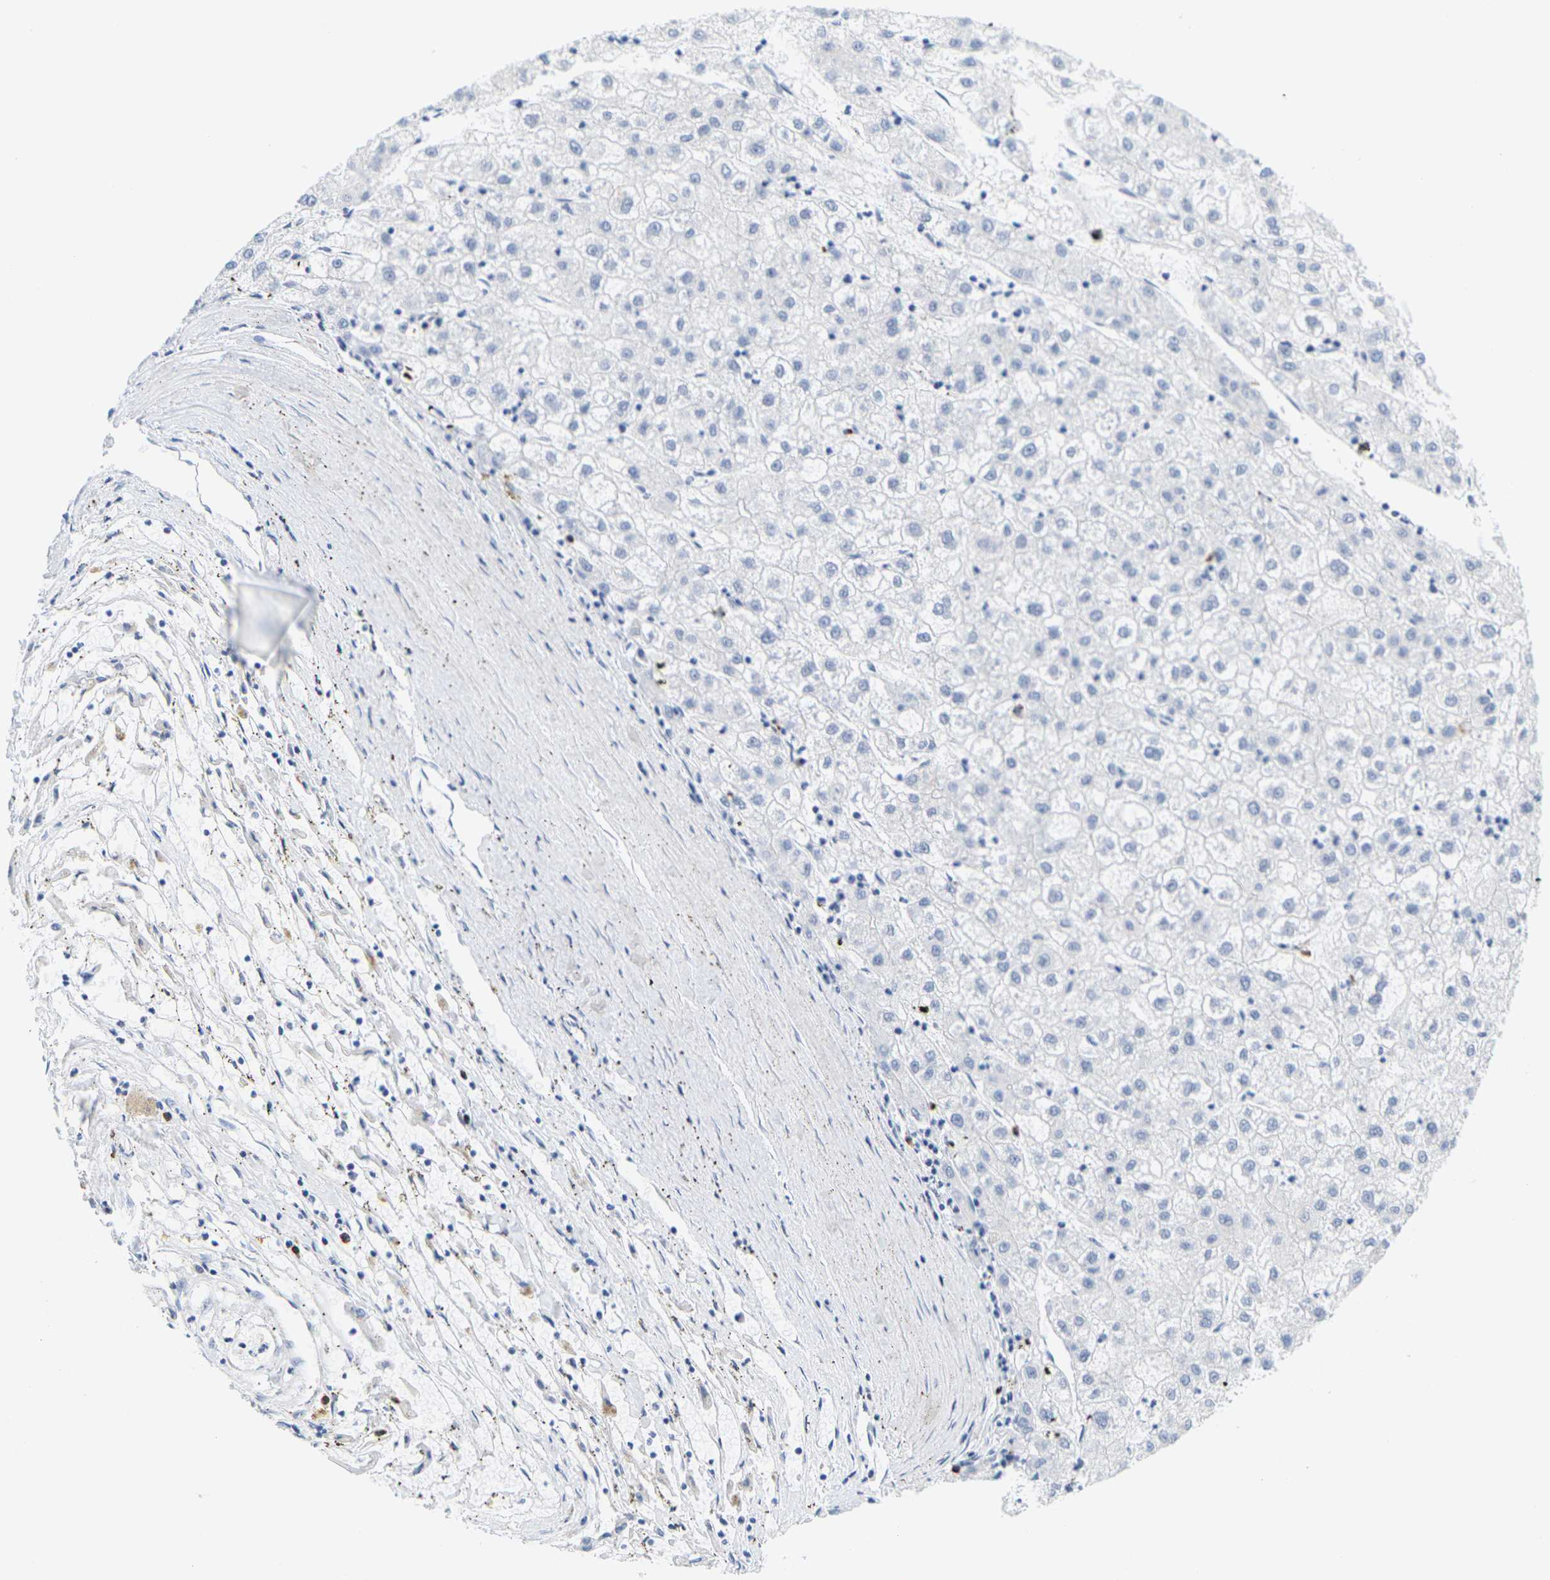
{"staining": {"intensity": "negative", "quantity": "none", "location": "none"}, "tissue": "liver cancer", "cell_type": "Tumor cells", "image_type": "cancer", "snomed": [{"axis": "morphology", "description": "Carcinoma, Hepatocellular, NOS"}, {"axis": "topography", "description": "Liver"}], "caption": "Tumor cells show no significant positivity in liver cancer (hepatocellular carcinoma).", "gene": "HLA-DOB", "patient": {"sex": "male", "age": 72}}